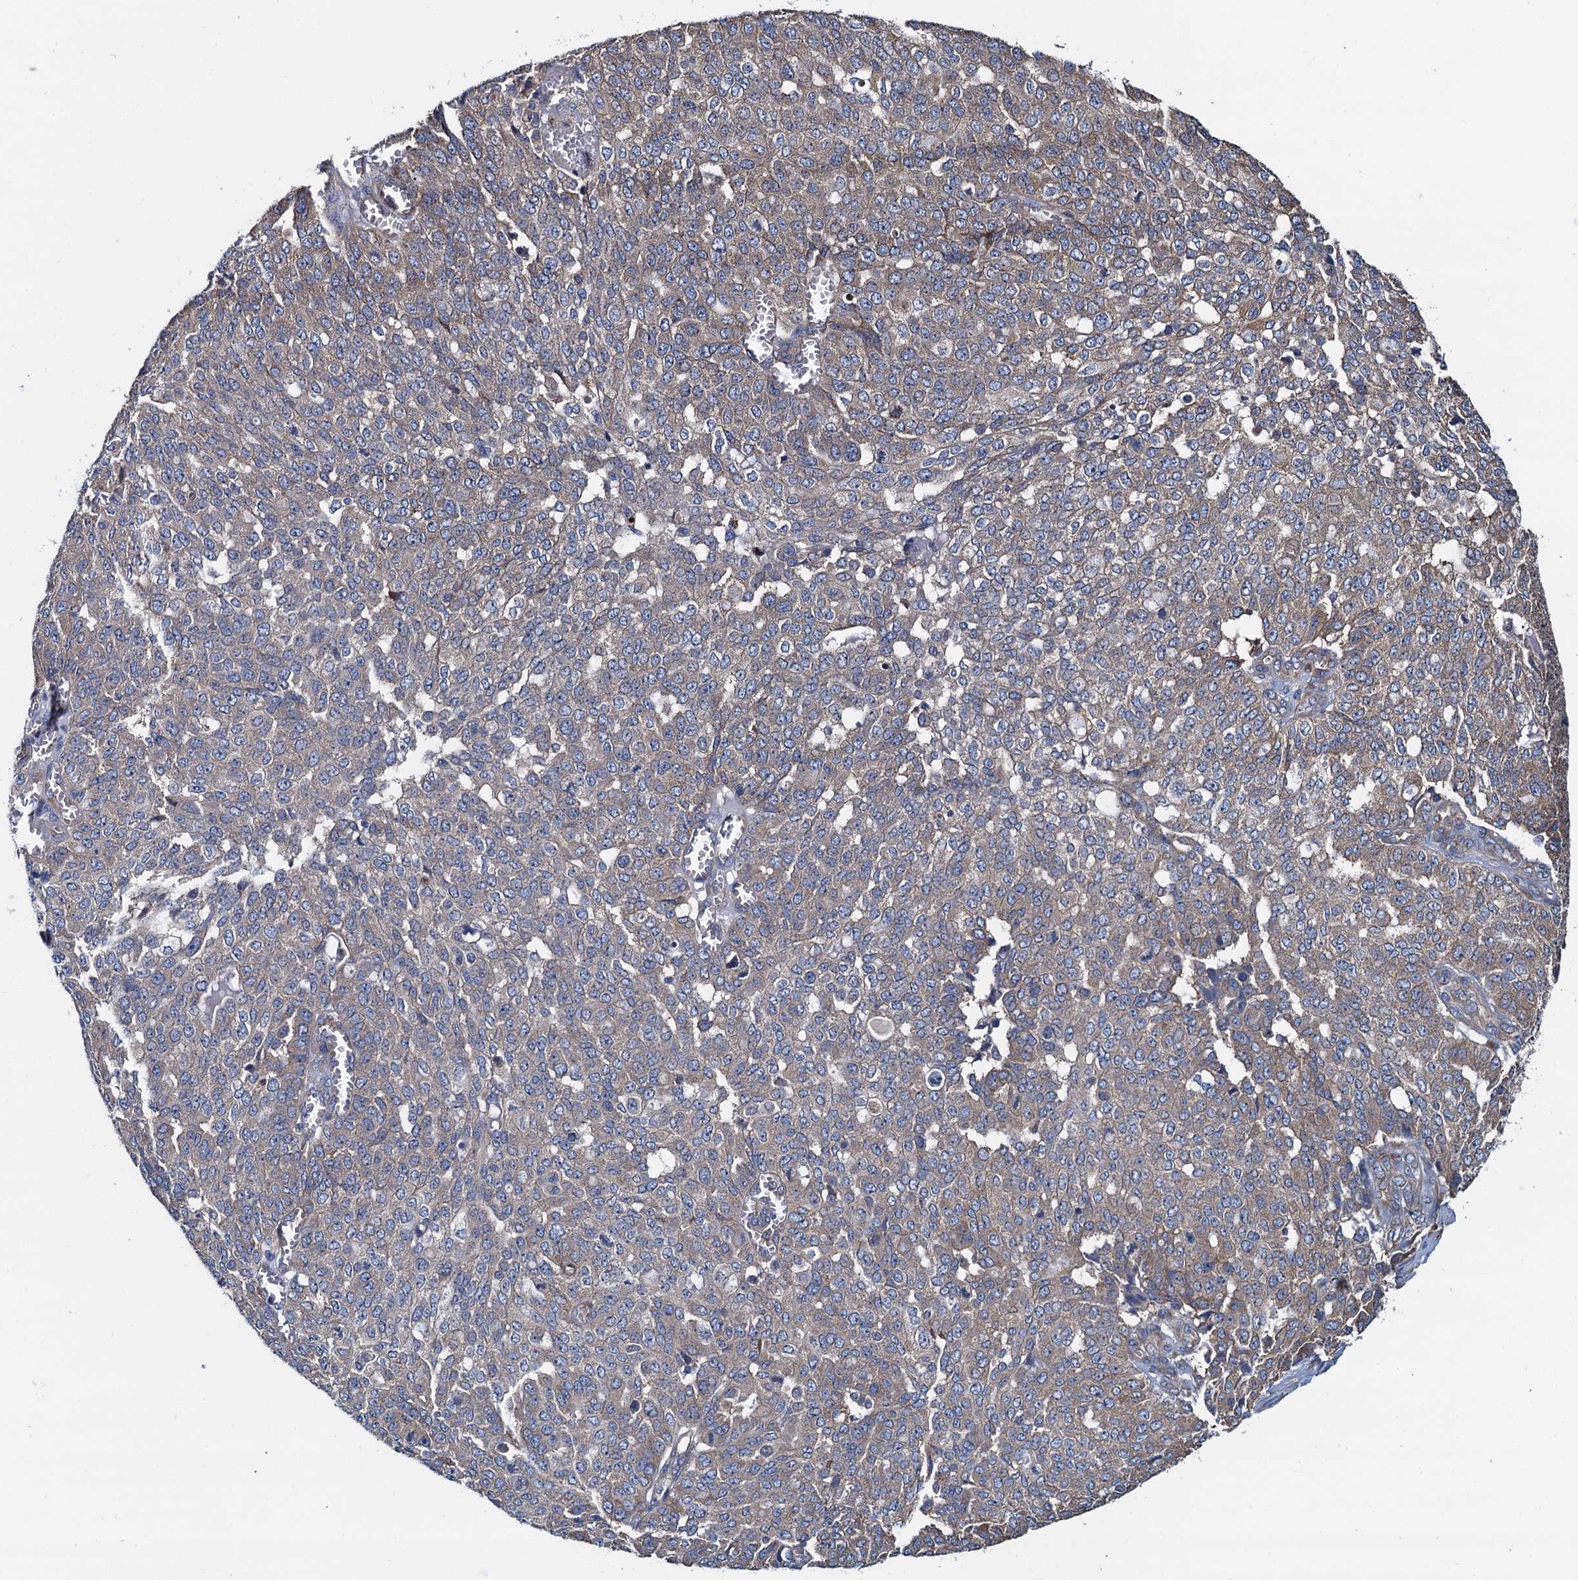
{"staining": {"intensity": "weak", "quantity": "25%-75%", "location": "cytoplasmic/membranous"}, "tissue": "ovarian cancer", "cell_type": "Tumor cells", "image_type": "cancer", "snomed": [{"axis": "morphology", "description": "Cystadenocarcinoma, serous, NOS"}, {"axis": "topography", "description": "Soft tissue"}, {"axis": "topography", "description": "Ovary"}], "caption": "Immunohistochemical staining of ovarian cancer displays low levels of weak cytoplasmic/membranous protein expression in approximately 25%-75% of tumor cells.", "gene": "ADCY9", "patient": {"sex": "female", "age": 57}}